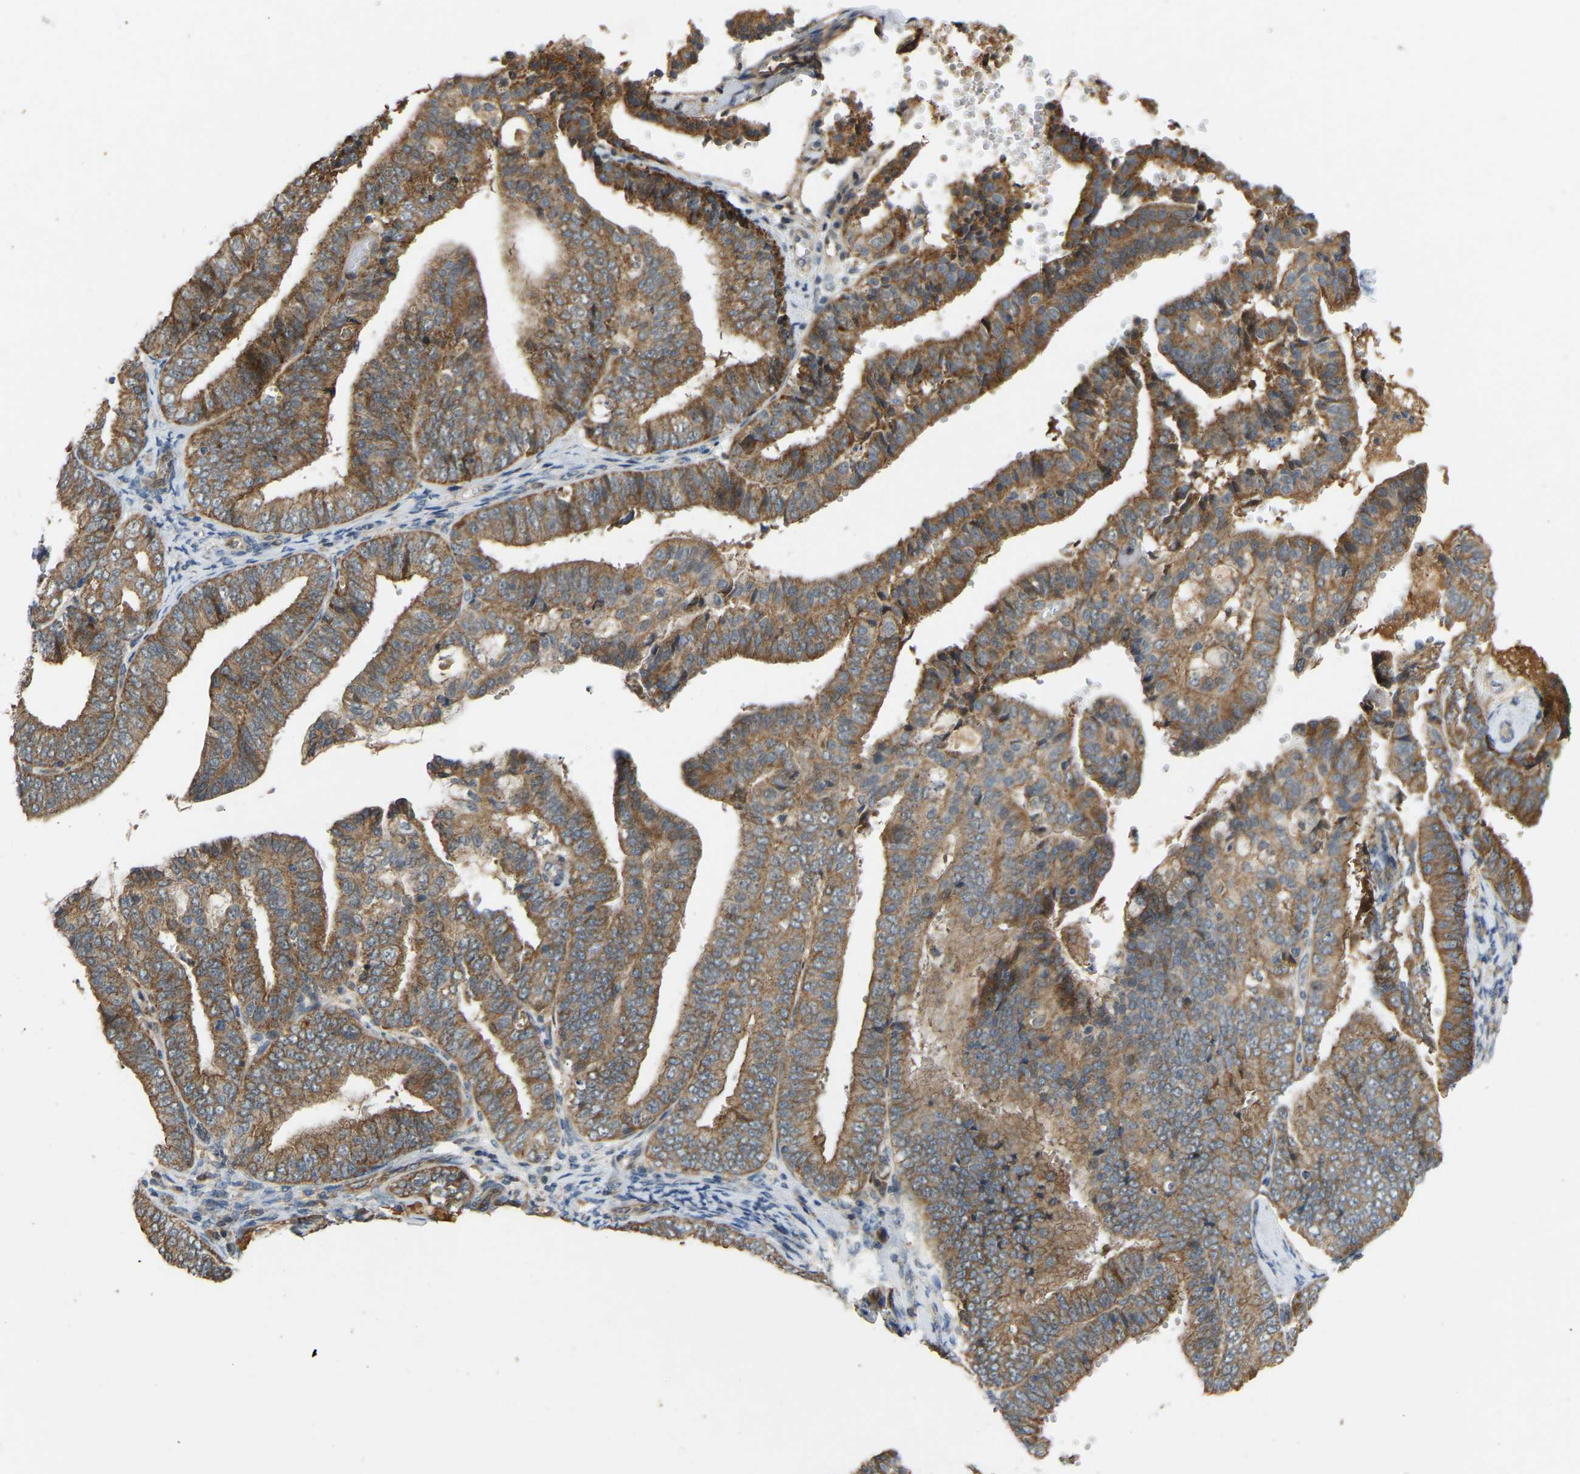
{"staining": {"intensity": "moderate", "quantity": ">75%", "location": "cytoplasmic/membranous"}, "tissue": "endometrial cancer", "cell_type": "Tumor cells", "image_type": "cancer", "snomed": [{"axis": "morphology", "description": "Adenocarcinoma, NOS"}, {"axis": "topography", "description": "Endometrium"}], "caption": "The image demonstrates staining of endometrial cancer (adenocarcinoma), revealing moderate cytoplasmic/membranous protein staining (brown color) within tumor cells.", "gene": "PTCD1", "patient": {"sex": "female", "age": 63}}